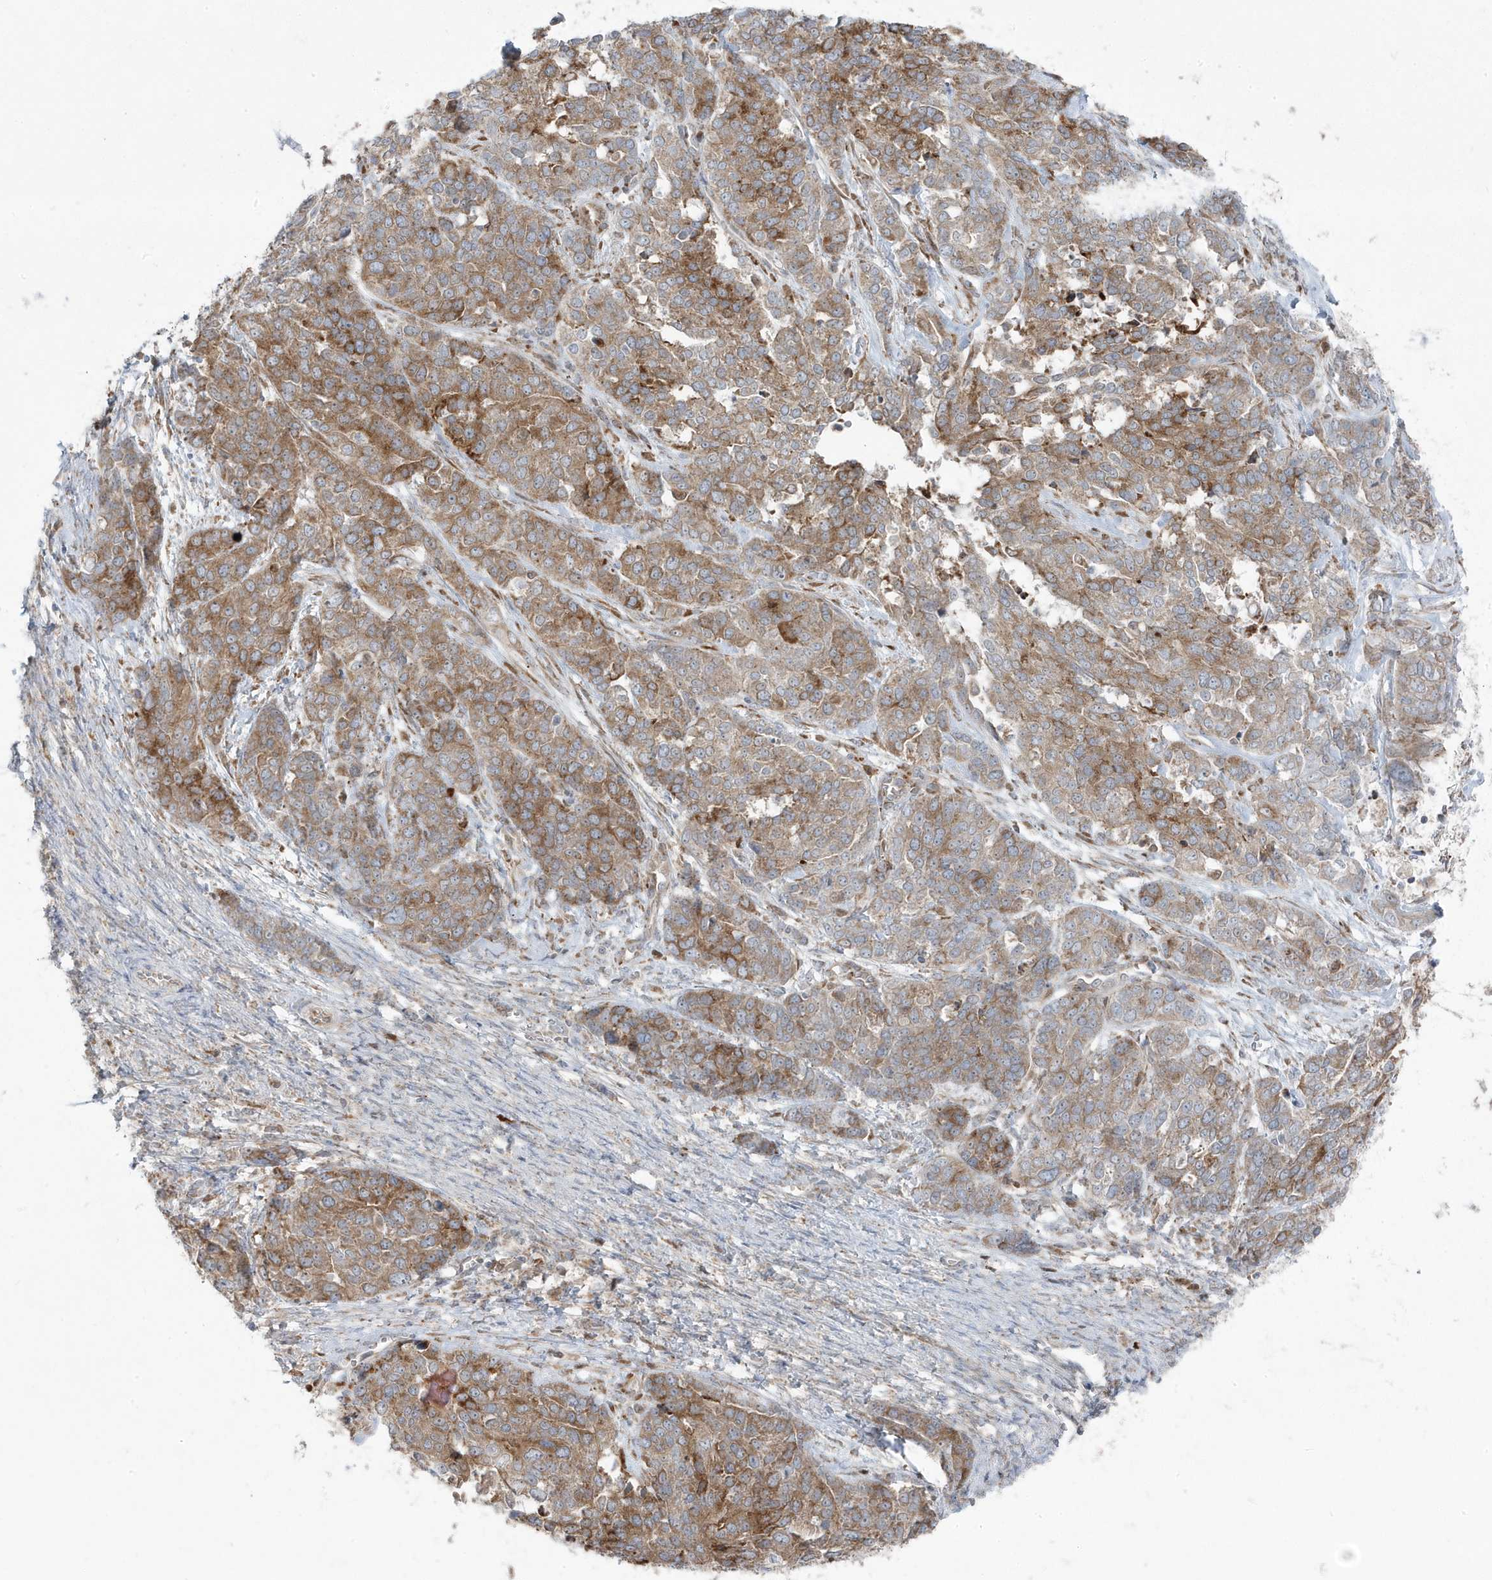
{"staining": {"intensity": "moderate", "quantity": ">75%", "location": "cytoplasmic/membranous"}, "tissue": "ovarian cancer", "cell_type": "Tumor cells", "image_type": "cancer", "snomed": [{"axis": "morphology", "description": "Cystadenocarcinoma, serous, NOS"}, {"axis": "topography", "description": "Ovary"}], "caption": "Immunohistochemical staining of human ovarian serous cystadenocarcinoma shows moderate cytoplasmic/membranous protein positivity in about >75% of tumor cells.", "gene": "ZNF654", "patient": {"sex": "female", "age": 44}}